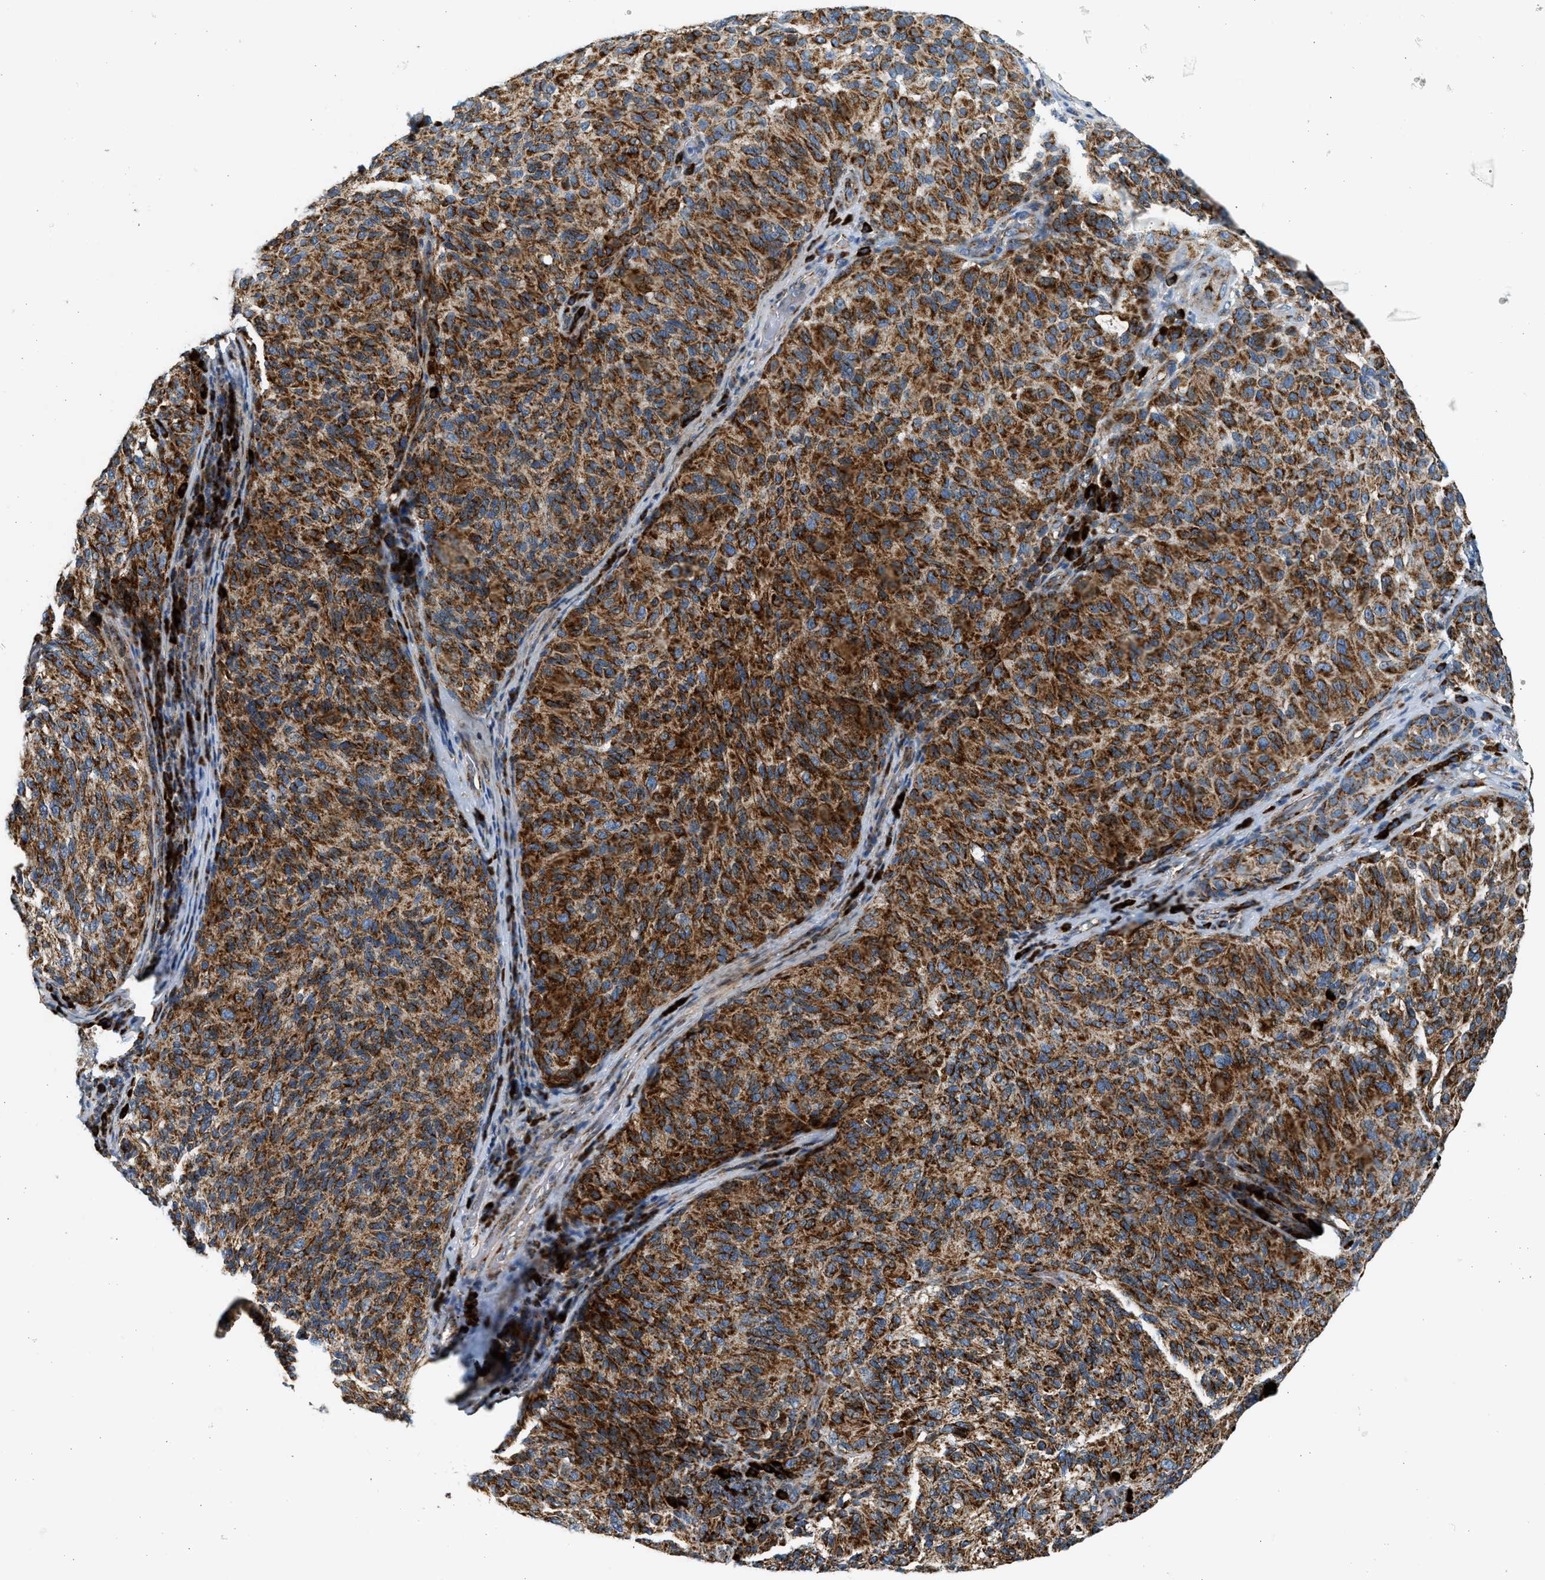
{"staining": {"intensity": "strong", "quantity": ">75%", "location": "cytoplasmic/membranous"}, "tissue": "melanoma", "cell_type": "Tumor cells", "image_type": "cancer", "snomed": [{"axis": "morphology", "description": "Malignant melanoma, NOS"}, {"axis": "topography", "description": "Skin"}], "caption": "Protein analysis of melanoma tissue demonstrates strong cytoplasmic/membranous staining in about >75% of tumor cells.", "gene": "KCNMB3", "patient": {"sex": "female", "age": 73}}